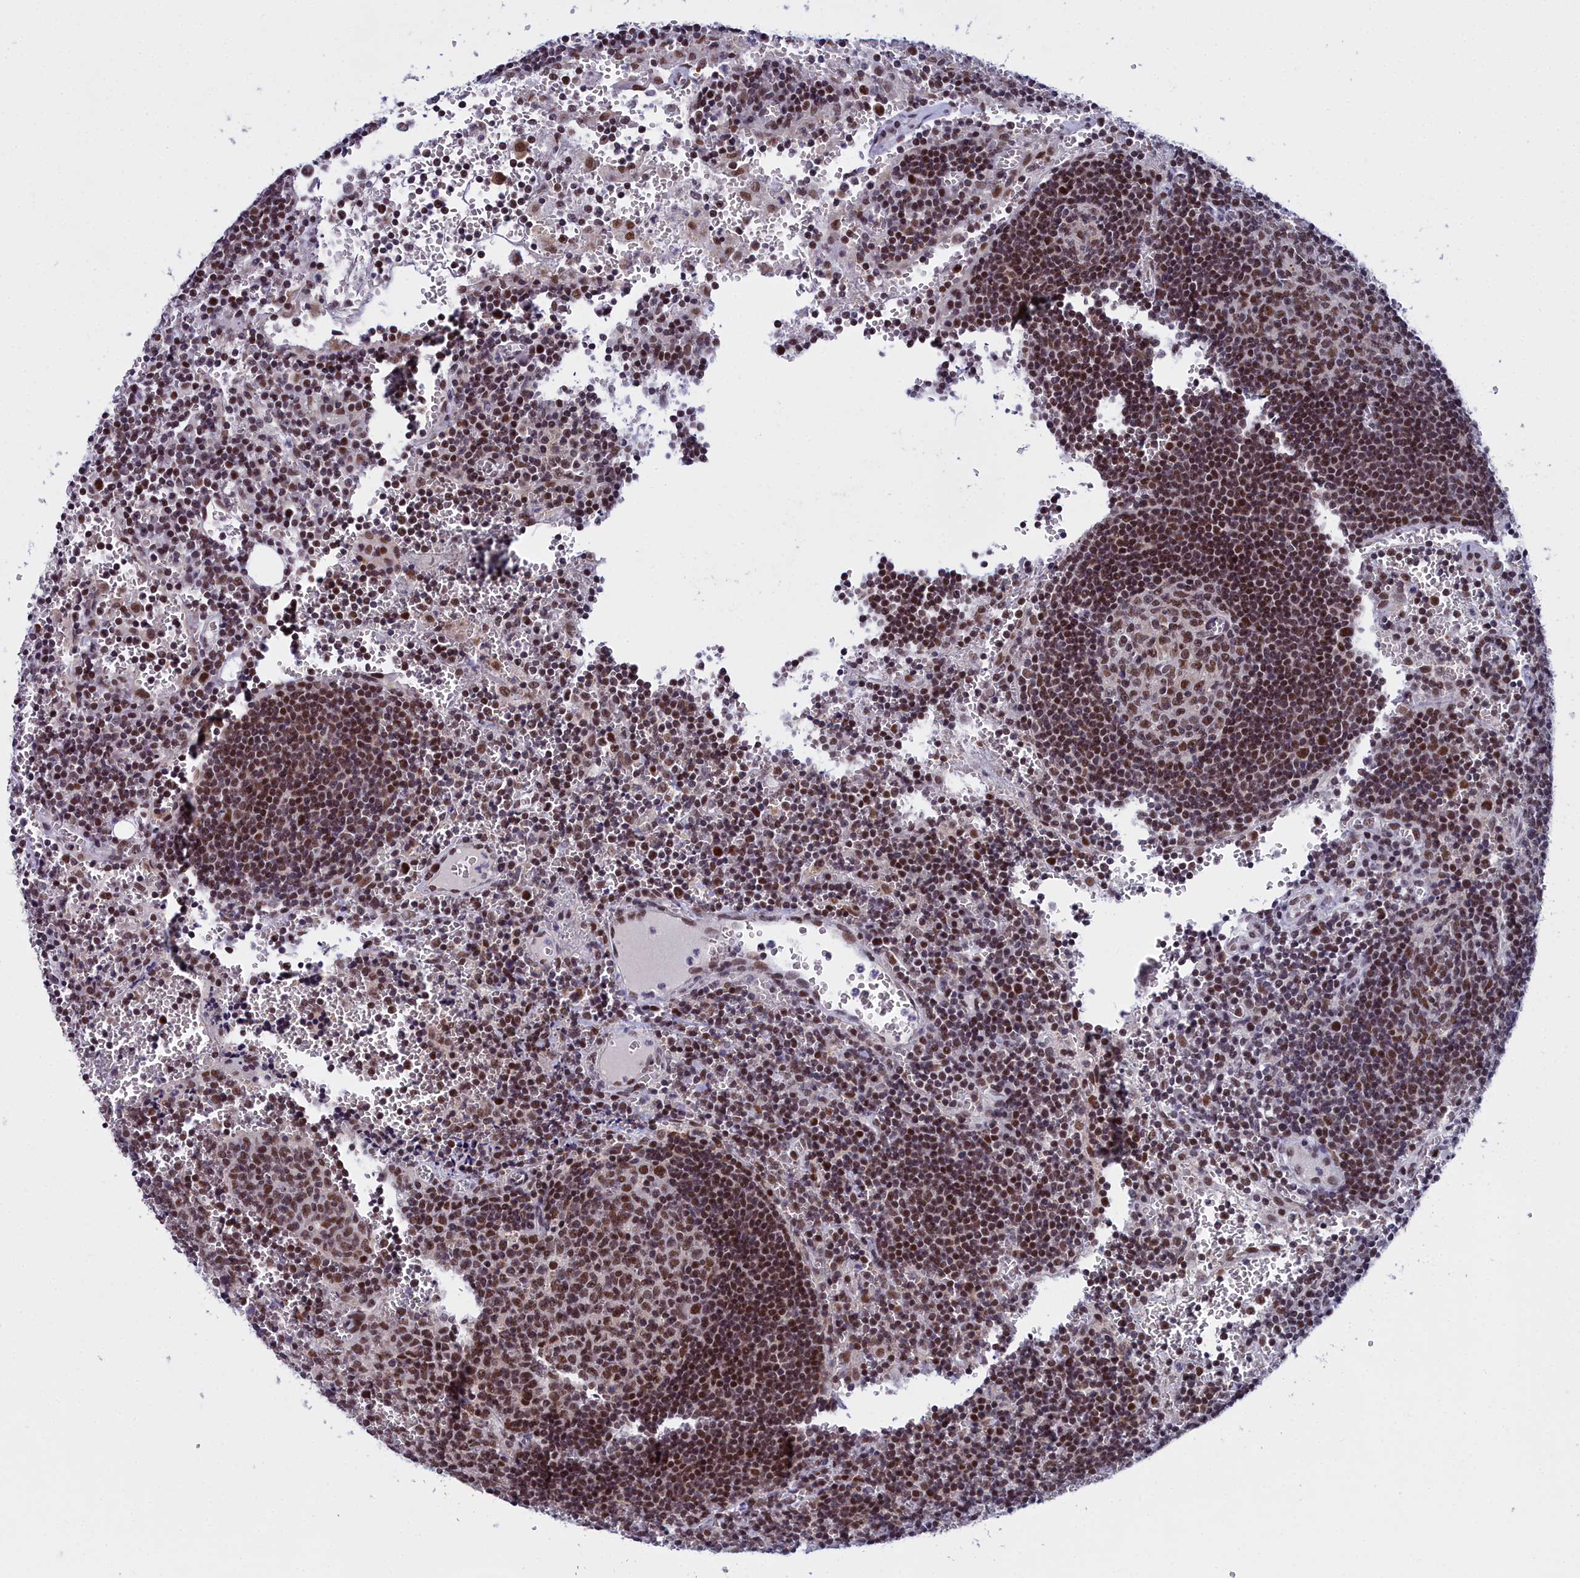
{"staining": {"intensity": "moderate", "quantity": ">75%", "location": "nuclear"}, "tissue": "lymph node", "cell_type": "Germinal center cells", "image_type": "normal", "snomed": [{"axis": "morphology", "description": "Normal tissue, NOS"}, {"axis": "topography", "description": "Lymph node"}], "caption": "Moderate nuclear expression for a protein is present in about >75% of germinal center cells of unremarkable lymph node using immunohistochemistry (IHC).", "gene": "CCDC97", "patient": {"sex": "female", "age": 73}}